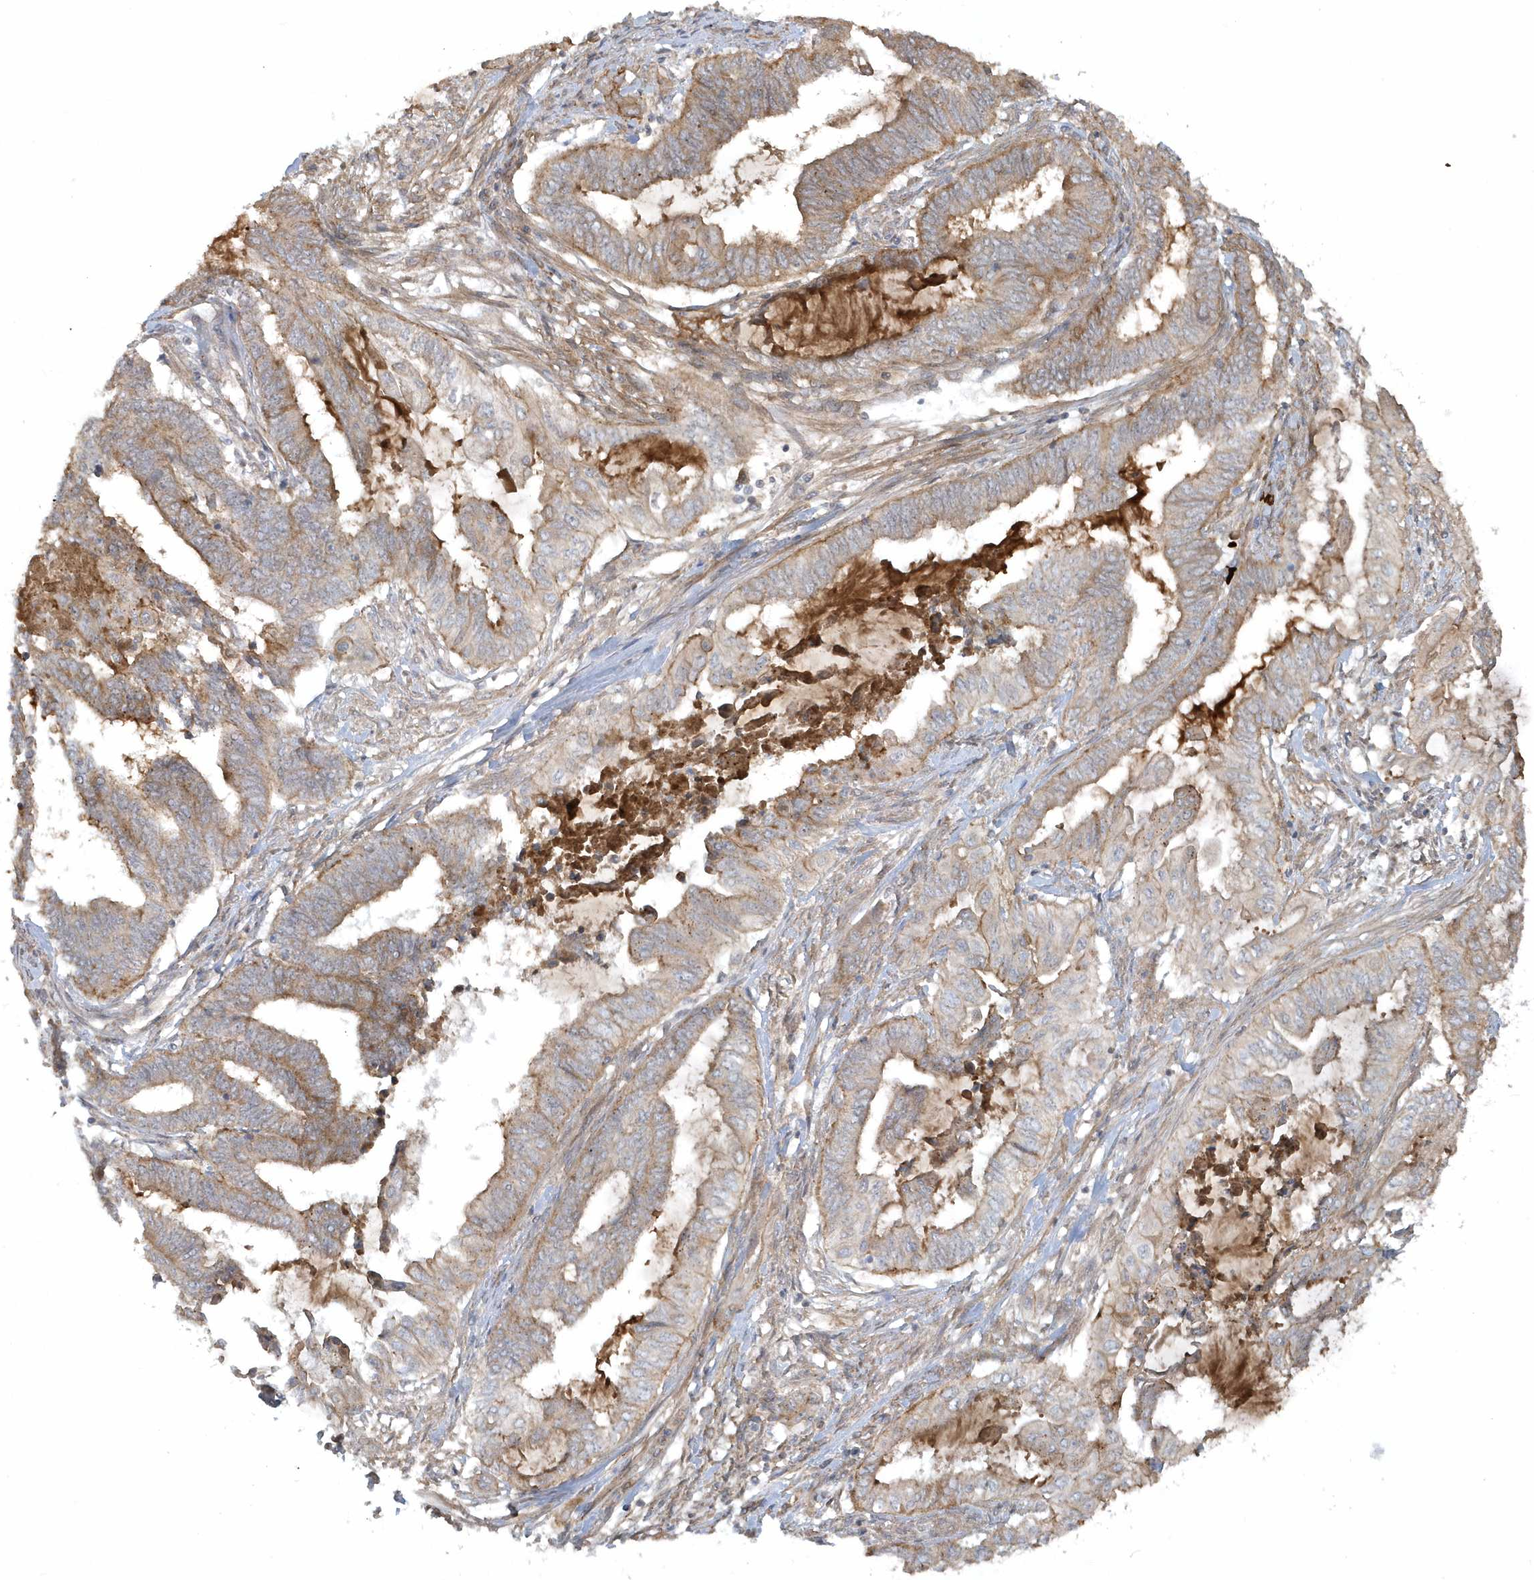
{"staining": {"intensity": "moderate", "quantity": "25%-75%", "location": "cytoplasmic/membranous"}, "tissue": "endometrial cancer", "cell_type": "Tumor cells", "image_type": "cancer", "snomed": [{"axis": "morphology", "description": "Adenocarcinoma, NOS"}, {"axis": "topography", "description": "Uterus"}, {"axis": "topography", "description": "Endometrium"}], "caption": "Moderate cytoplasmic/membranous positivity for a protein is seen in approximately 25%-75% of tumor cells of endometrial cancer using IHC.", "gene": "STIM2", "patient": {"sex": "female", "age": 70}}